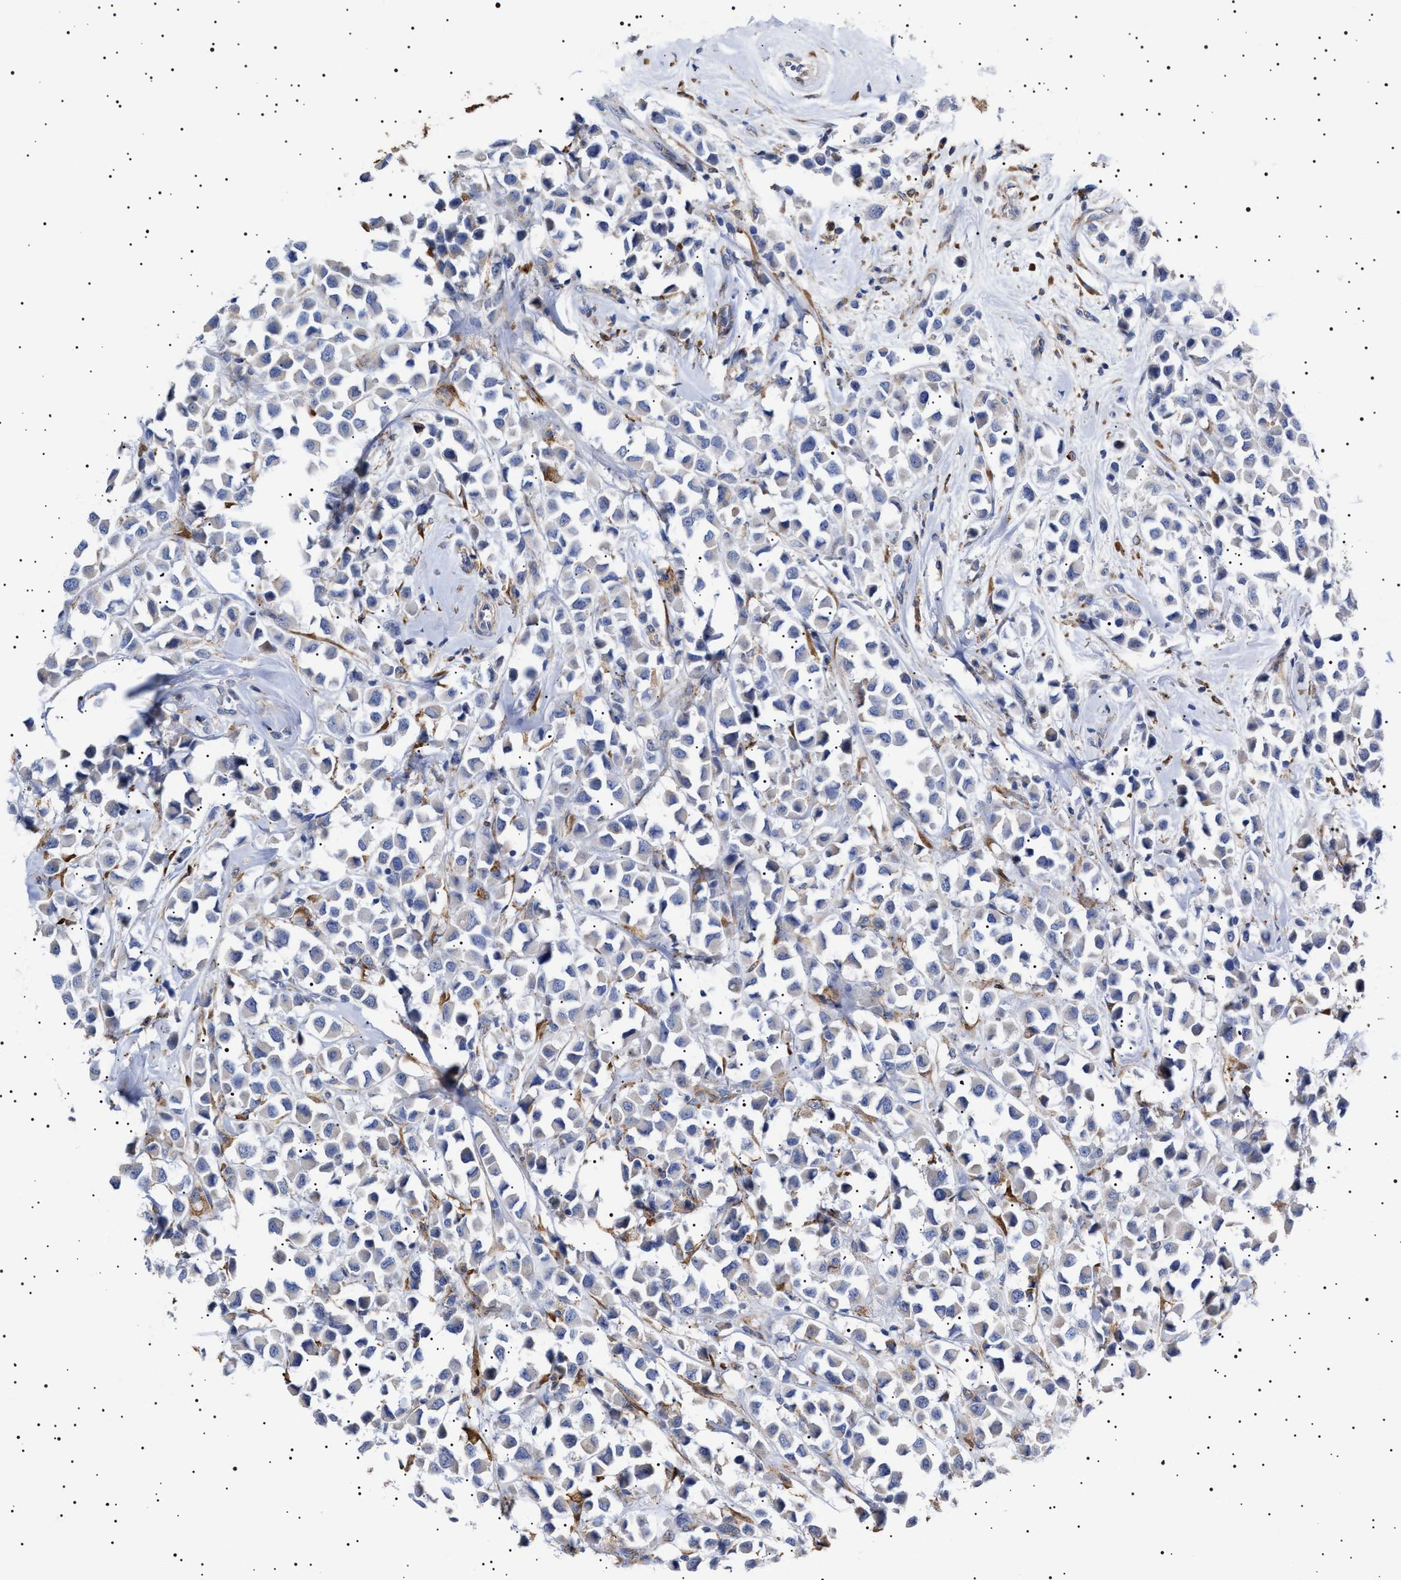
{"staining": {"intensity": "negative", "quantity": "none", "location": "none"}, "tissue": "breast cancer", "cell_type": "Tumor cells", "image_type": "cancer", "snomed": [{"axis": "morphology", "description": "Duct carcinoma"}, {"axis": "topography", "description": "Breast"}], "caption": "Immunohistochemistry photomicrograph of neoplastic tissue: breast cancer (infiltrating ductal carcinoma) stained with DAB (3,3'-diaminobenzidine) reveals no significant protein staining in tumor cells.", "gene": "ERCC6L2", "patient": {"sex": "female", "age": 61}}